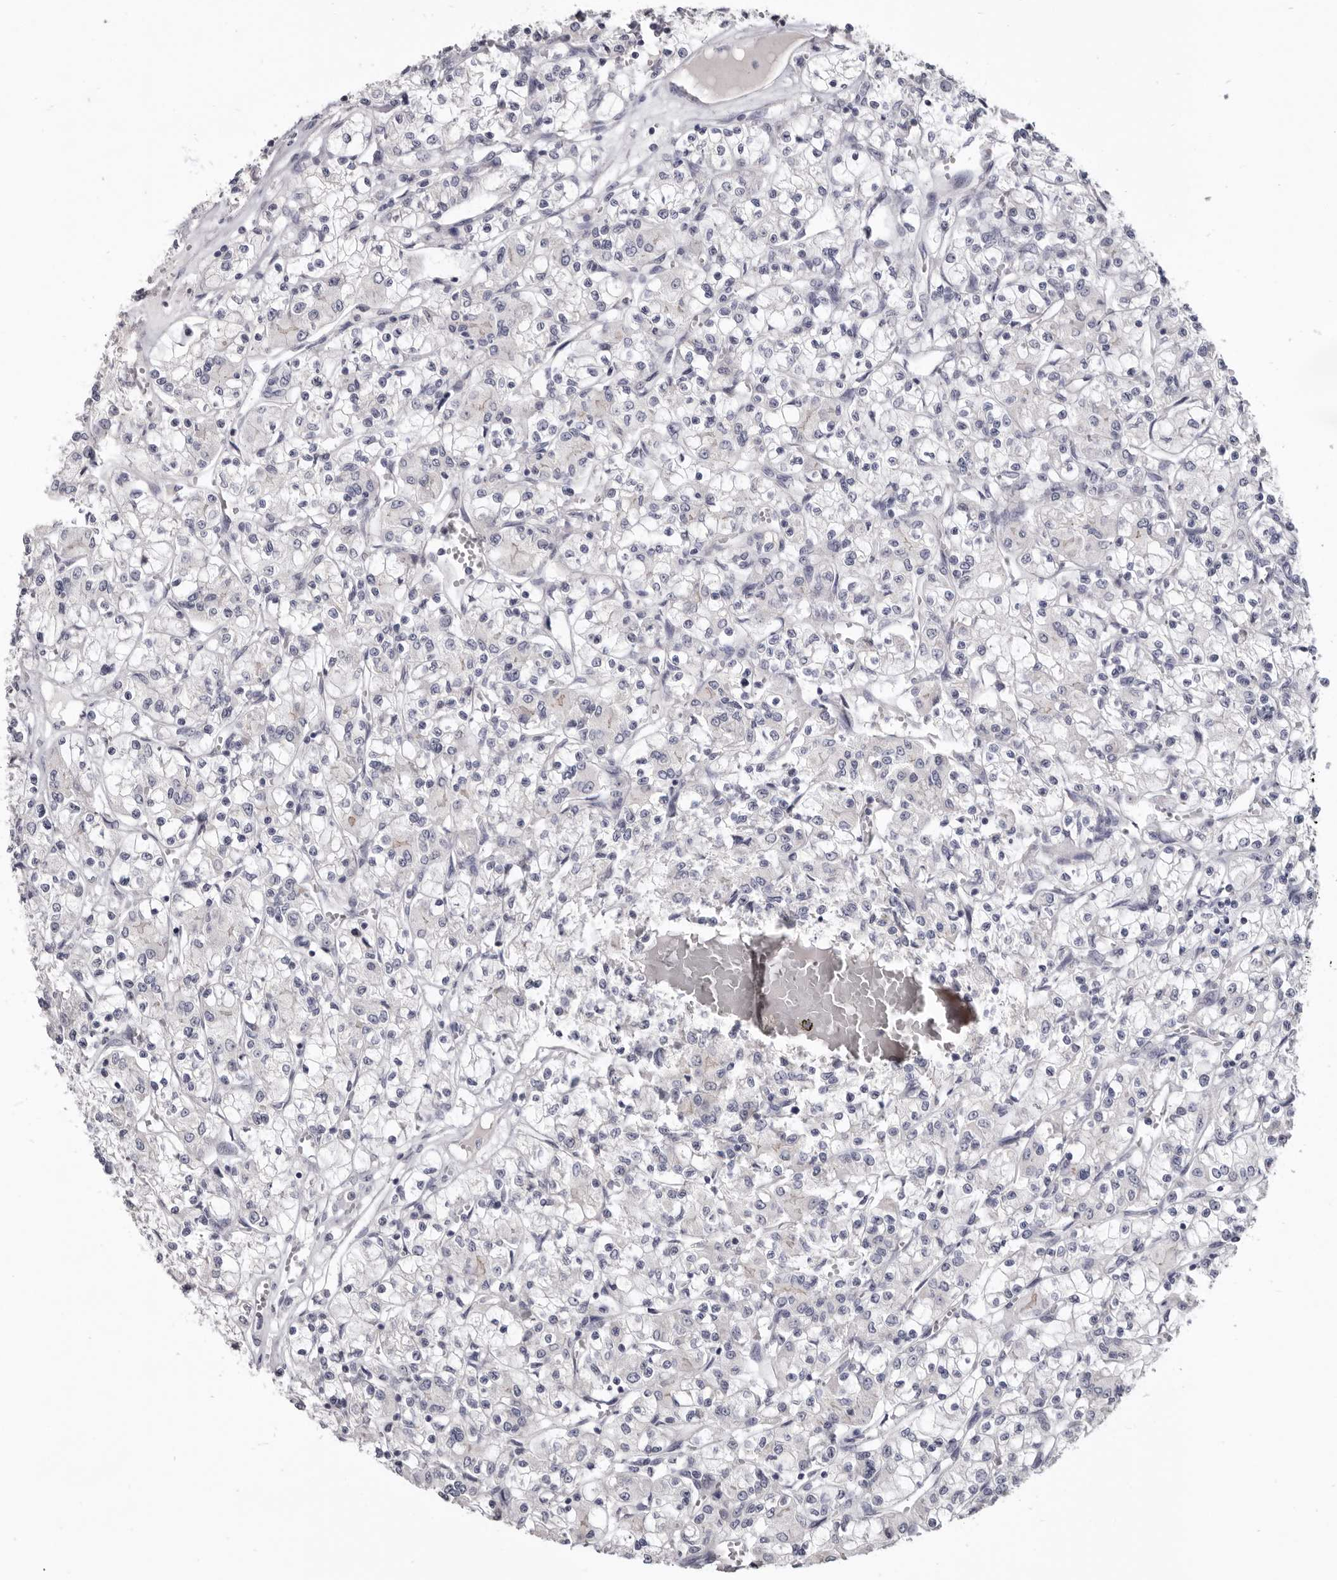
{"staining": {"intensity": "negative", "quantity": "none", "location": "none"}, "tissue": "renal cancer", "cell_type": "Tumor cells", "image_type": "cancer", "snomed": [{"axis": "morphology", "description": "Adenocarcinoma, NOS"}, {"axis": "topography", "description": "Kidney"}], "caption": "IHC of adenocarcinoma (renal) shows no positivity in tumor cells. The staining was performed using DAB to visualize the protein expression in brown, while the nuclei were stained in blue with hematoxylin (Magnification: 20x).", "gene": "CGN", "patient": {"sex": "female", "age": 59}}